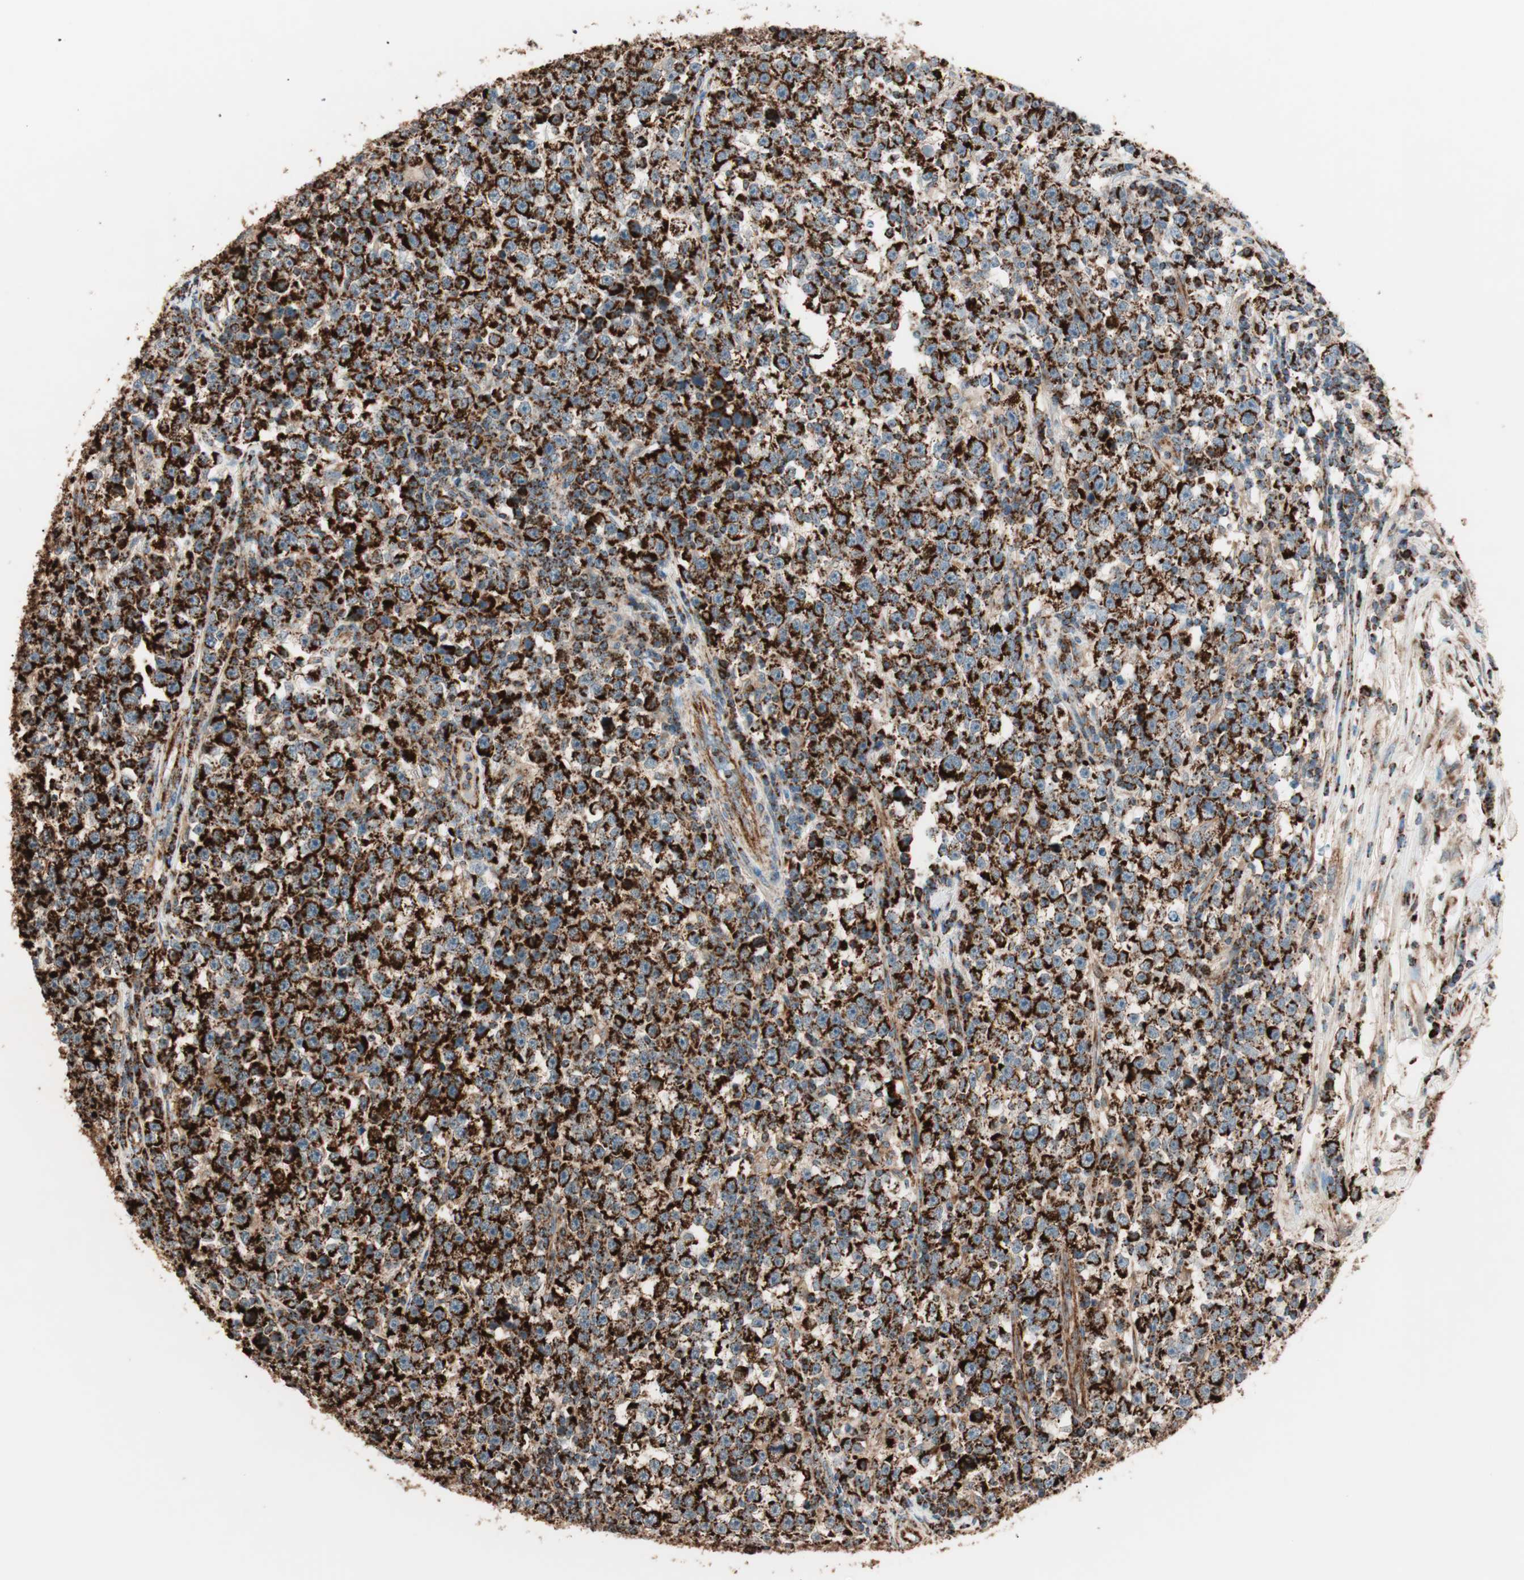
{"staining": {"intensity": "strong", "quantity": ">75%", "location": "cytoplasmic/membranous"}, "tissue": "testis cancer", "cell_type": "Tumor cells", "image_type": "cancer", "snomed": [{"axis": "morphology", "description": "Seminoma, NOS"}, {"axis": "topography", "description": "Testis"}], "caption": "This is a photomicrograph of immunohistochemistry staining of testis cancer, which shows strong positivity in the cytoplasmic/membranous of tumor cells.", "gene": "TOMM22", "patient": {"sex": "male", "age": 43}}